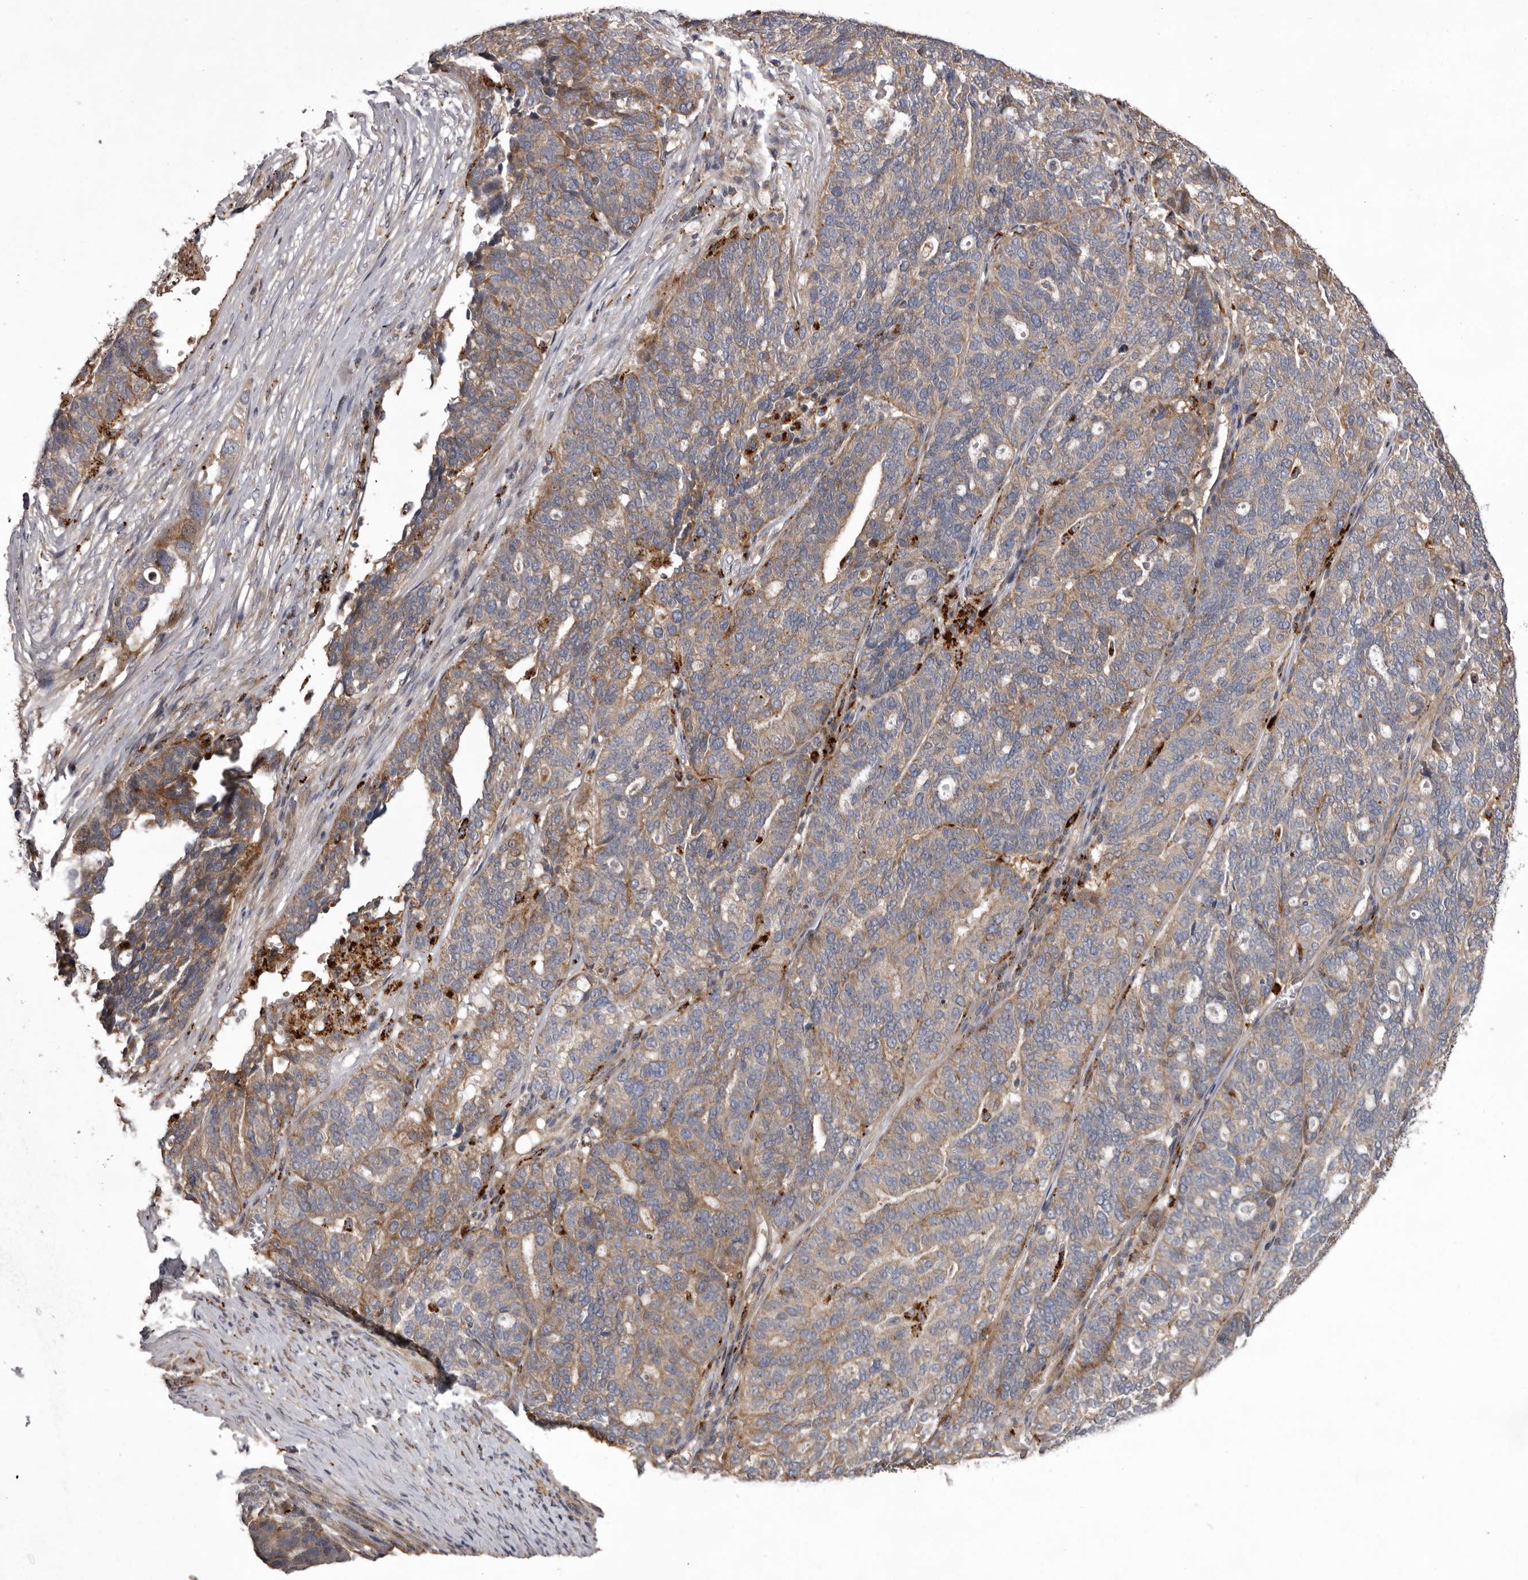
{"staining": {"intensity": "weak", "quantity": ">75%", "location": "cytoplasmic/membranous"}, "tissue": "ovarian cancer", "cell_type": "Tumor cells", "image_type": "cancer", "snomed": [{"axis": "morphology", "description": "Cystadenocarcinoma, serous, NOS"}, {"axis": "topography", "description": "Ovary"}], "caption": "Protein expression analysis of human ovarian cancer (serous cystadenocarcinoma) reveals weak cytoplasmic/membranous positivity in approximately >75% of tumor cells. (brown staining indicates protein expression, while blue staining denotes nuclei).", "gene": "WDR47", "patient": {"sex": "female", "age": 59}}